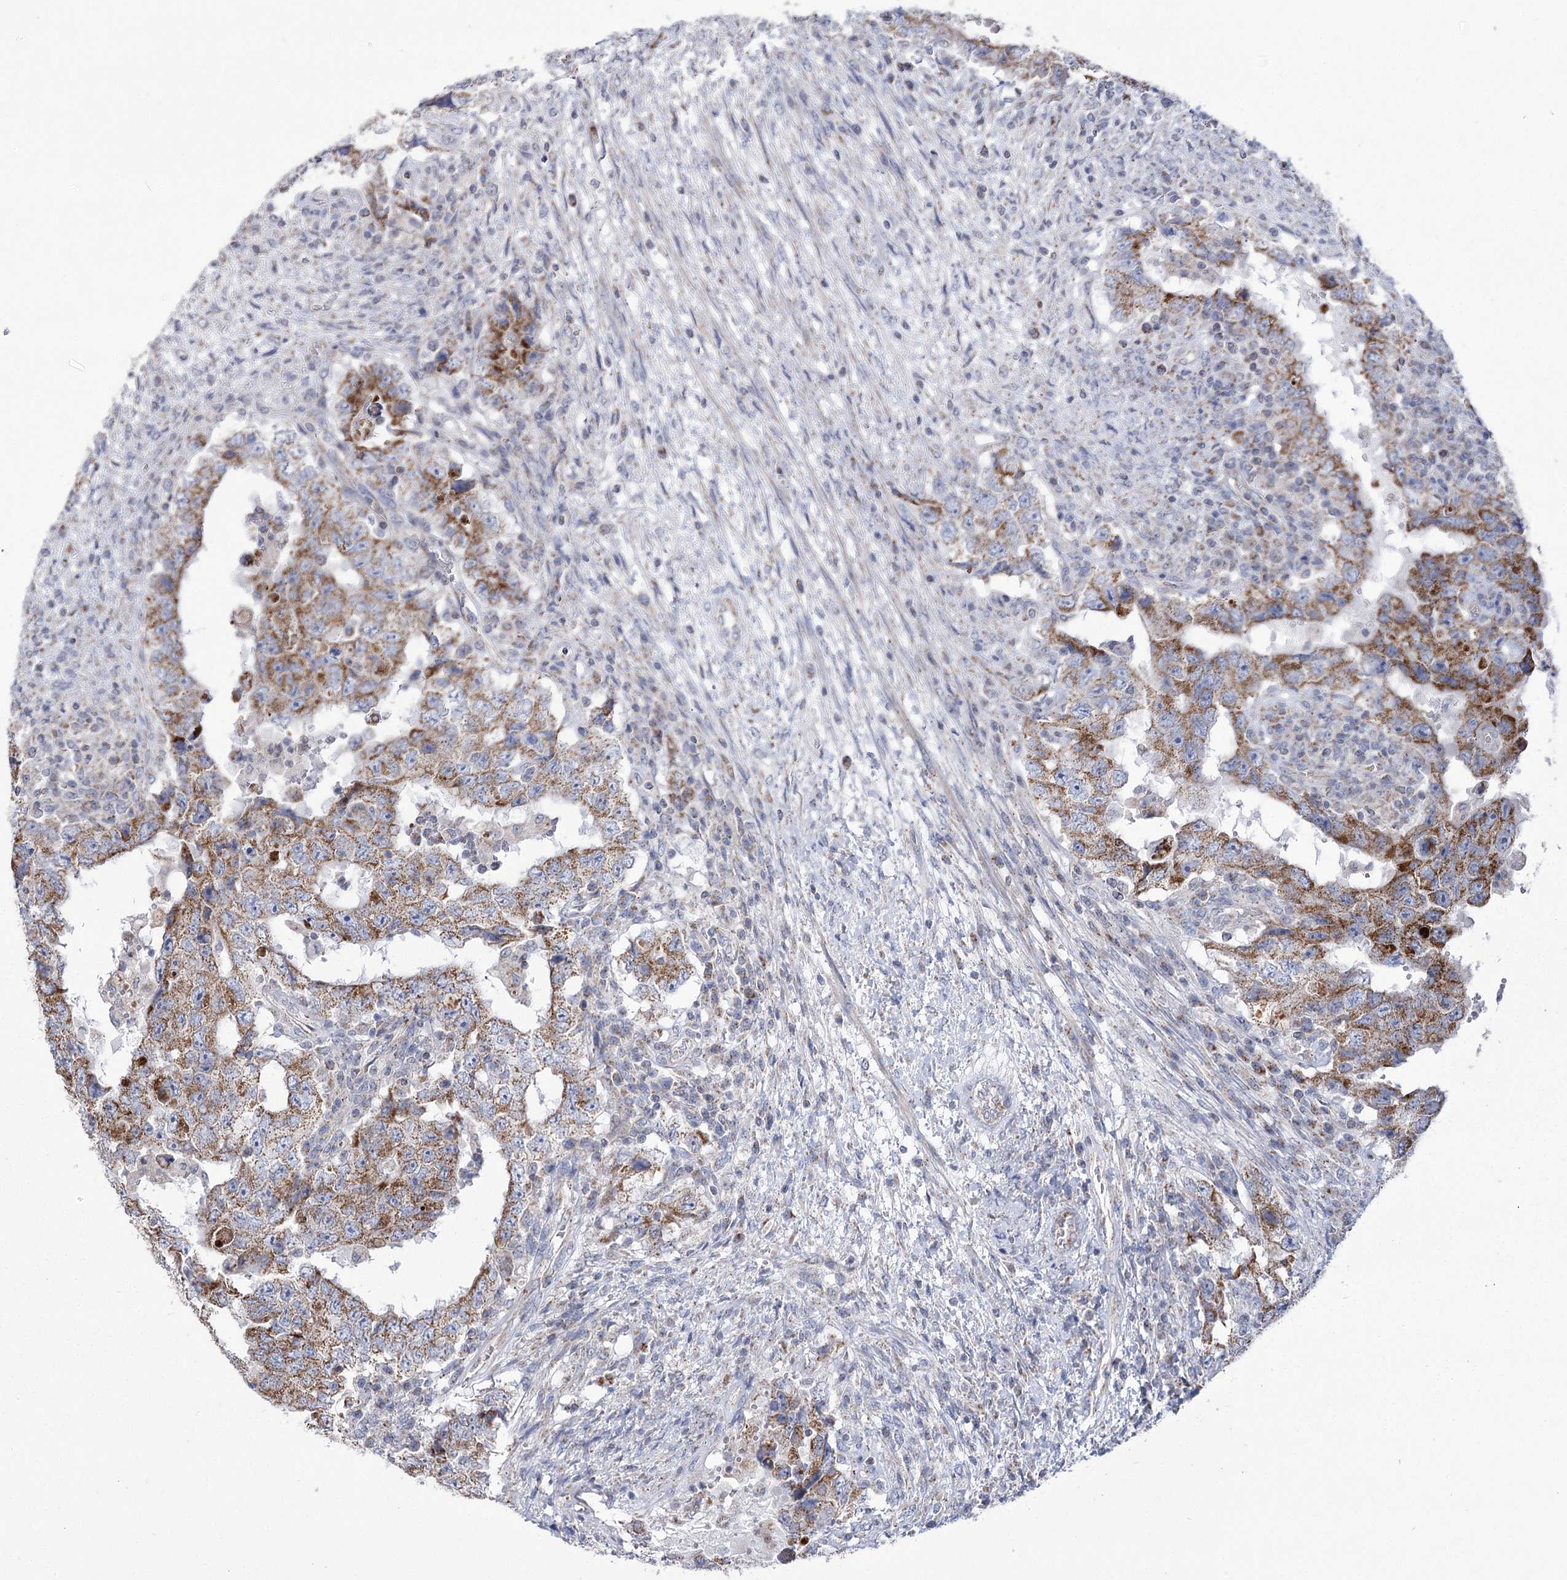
{"staining": {"intensity": "moderate", "quantity": ">75%", "location": "cytoplasmic/membranous"}, "tissue": "testis cancer", "cell_type": "Tumor cells", "image_type": "cancer", "snomed": [{"axis": "morphology", "description": "Carcinoma, Embryonal, NOS"}, {"axis": "topography", "description": "Testis"}], "caption": "The histopathology image shows immunohistochemical staining of testis cancer. There is moderate cytoplasmic/membranous staining is identified in approximately >75% of tumor cells.", "gene": "PDHB", "patient": {"sex": "male", "age": 26}}